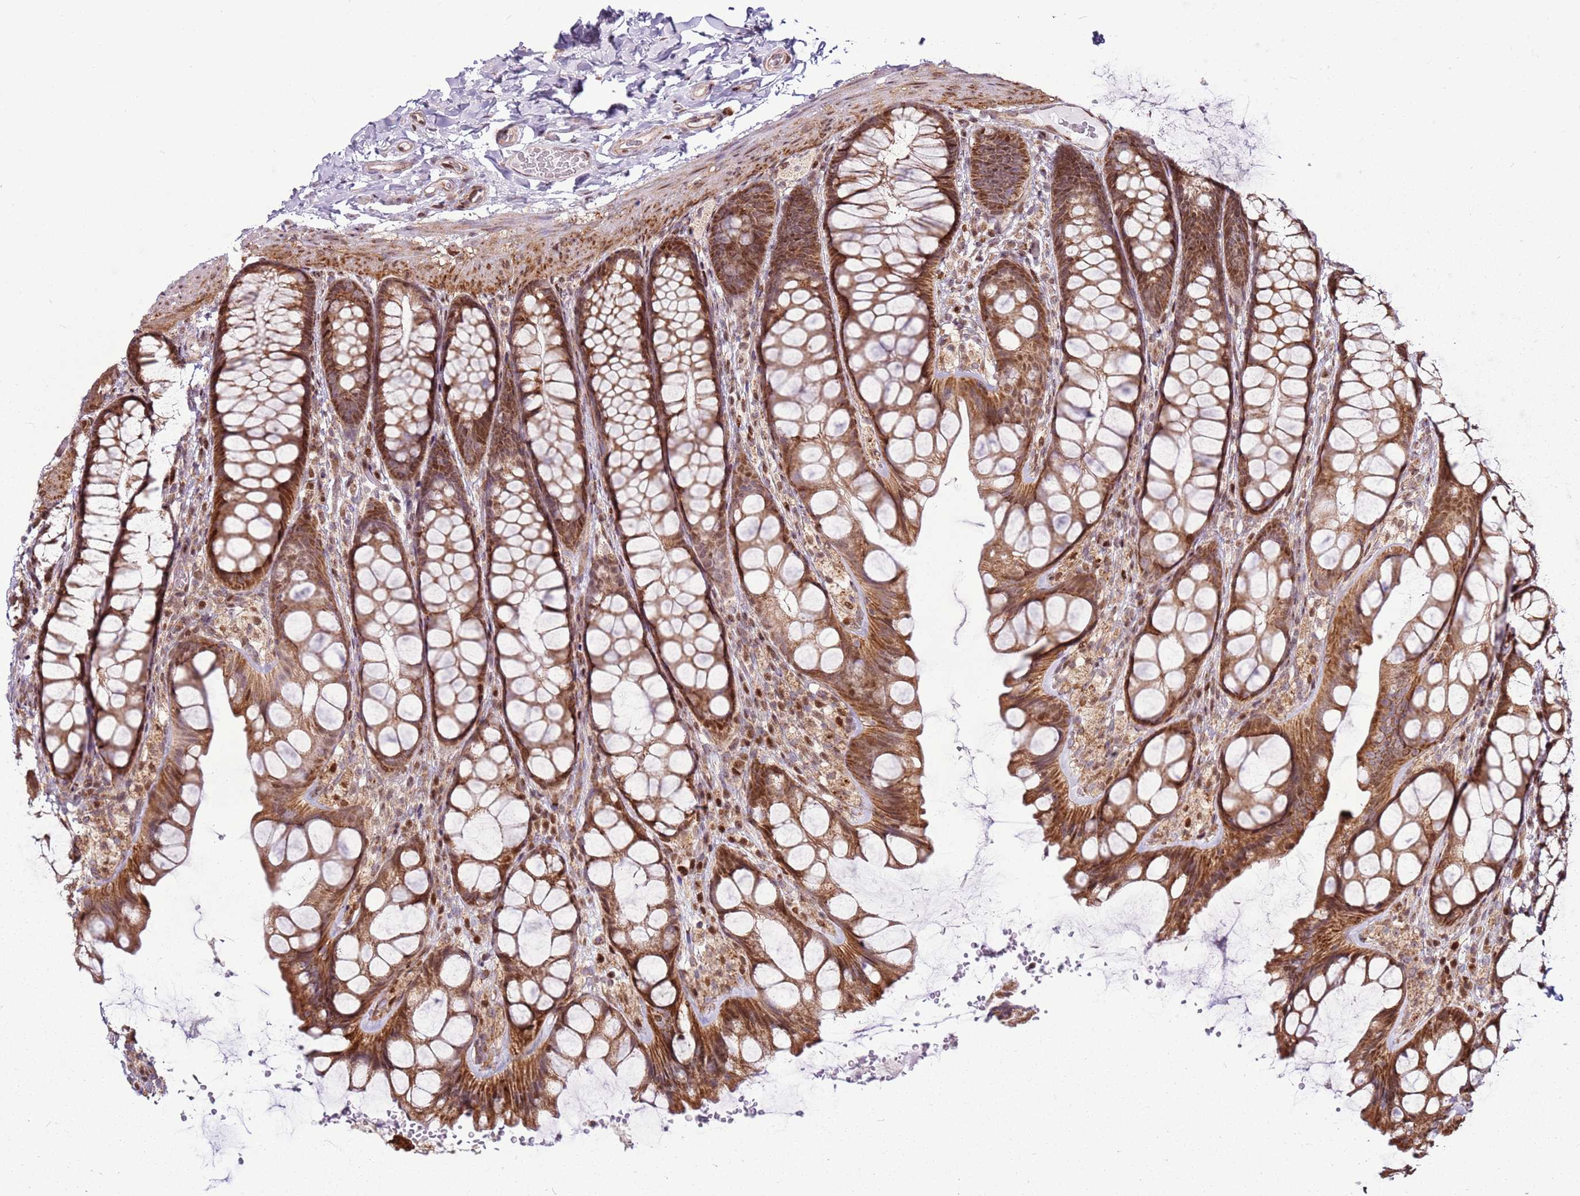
{"staining": {"intensity": "moderate", "quantity": ">75%", "location": "cytoplasmic/membranous"}, "tissue": "colon", "cell_type": "Endothelial cells", "image_type": "normal", "snomed": [{"axis": "morphology", "description": "Normal tissue, NOS"}, {"axis": "topography", "description": "Colon"}], "caption": "Immunohistochemical staining of benign colon demonstrates >75% levels of moderate cytoplasmic/membranous protein staining in approximately >75% of endothelial cells. (Stains: DAB (3,3'-diaminobenzidine) in brown, nuclei in blue, Microscopy: brightfield microscopy at high magnification).", "gene": "PCTP", "patient": {"sex": "male", "age": 47}}